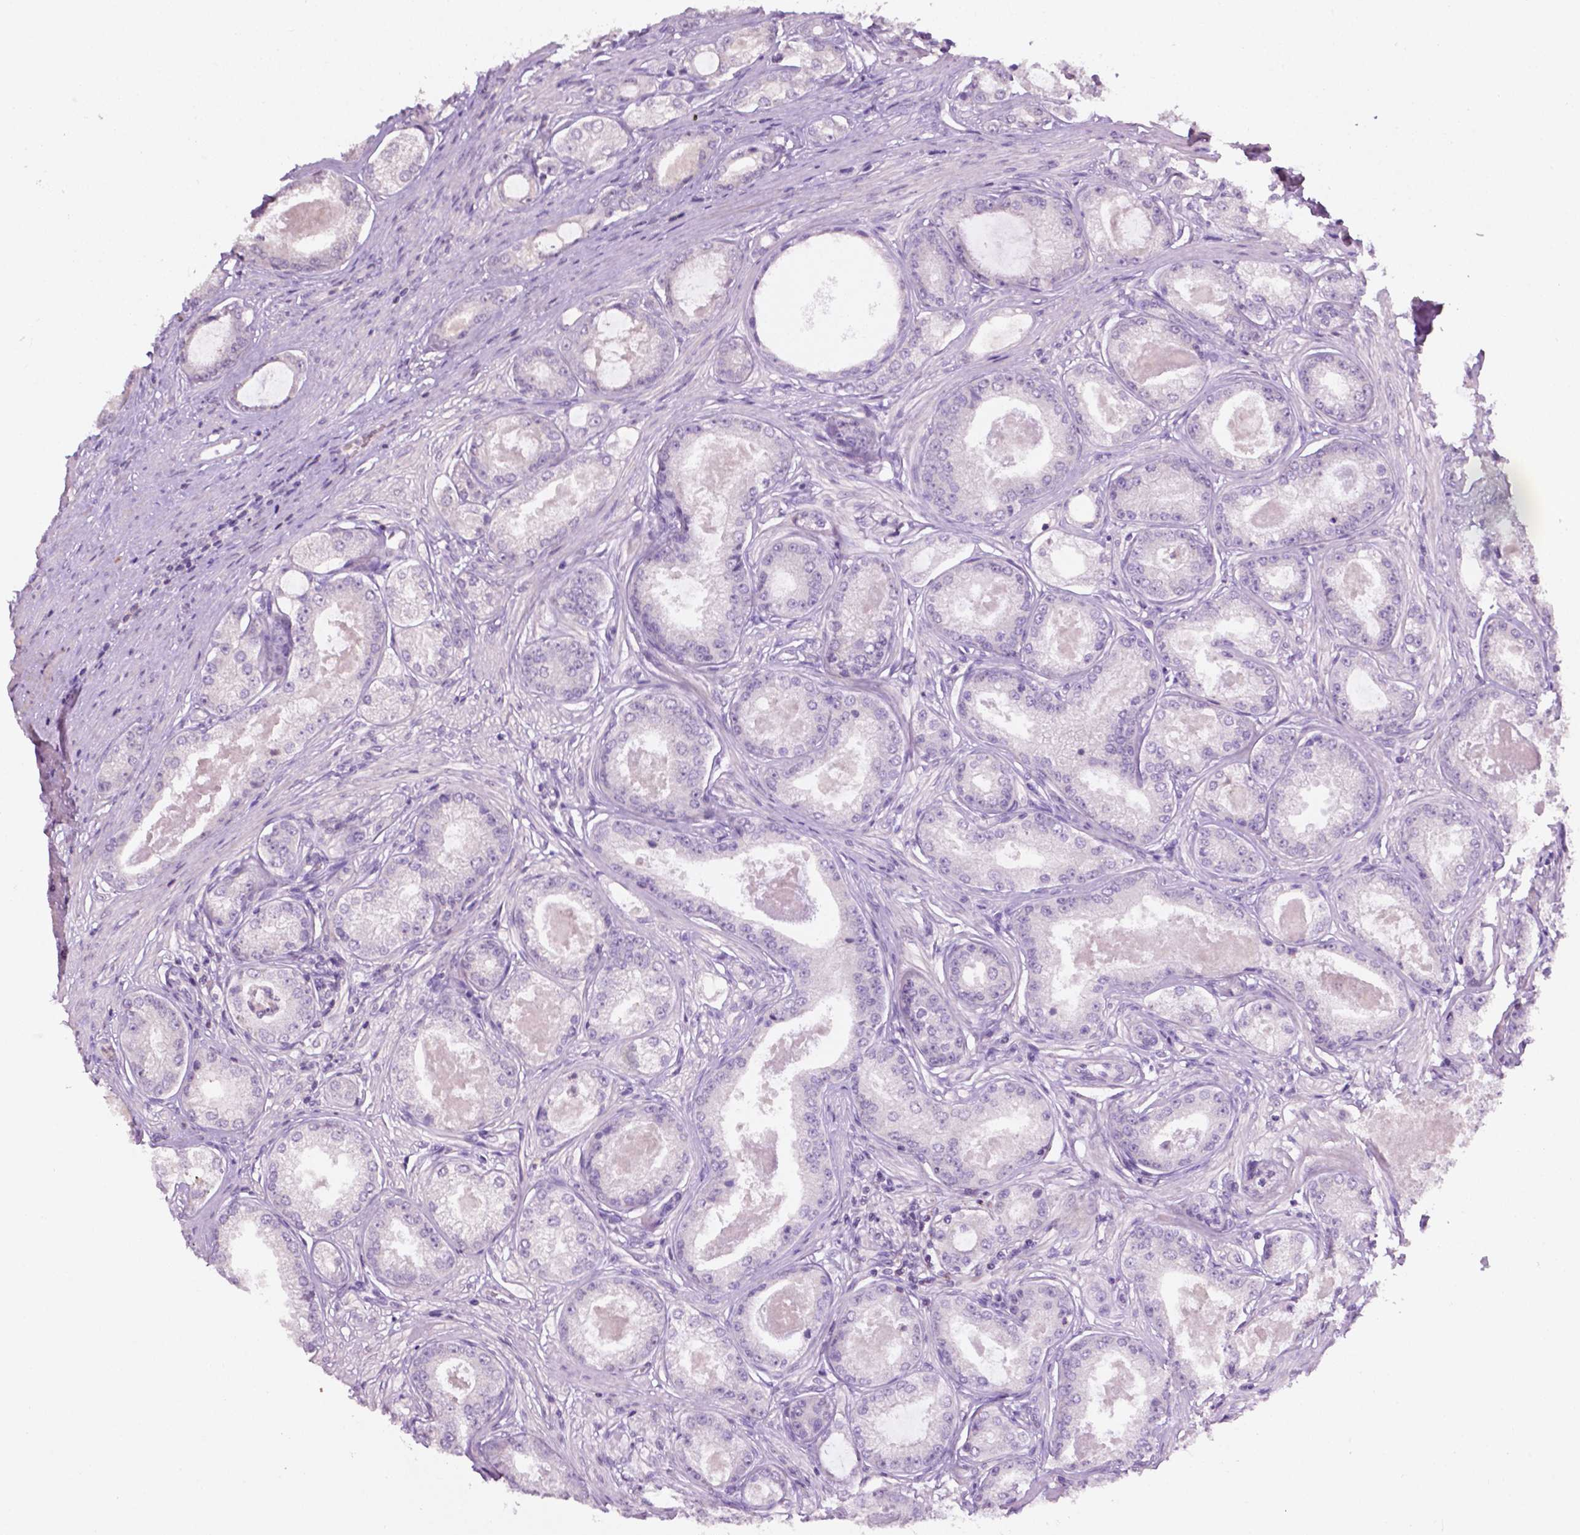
{"staining": {"intensity": "negative", "quantity": "none", "location": "none"}, "tissue": "prostate cancer", "cell_type": "Tumor cells", "image_type": "cancer", "snomed": [{"axis": "morphology", "description": "Adenocarcinoma, Low grade"}, {"axis": "topography", "description": "Prostate"}], "caption": "Immunohistochemistry photomicrograph of neoplastic tissue: human prostate cancer stained with DAB (3,3'-diaminobenzidine) reveals no significant protein expression in tumor cells.", "gene": "EGFR", "patient": {"sex": "male", "age": 68}}